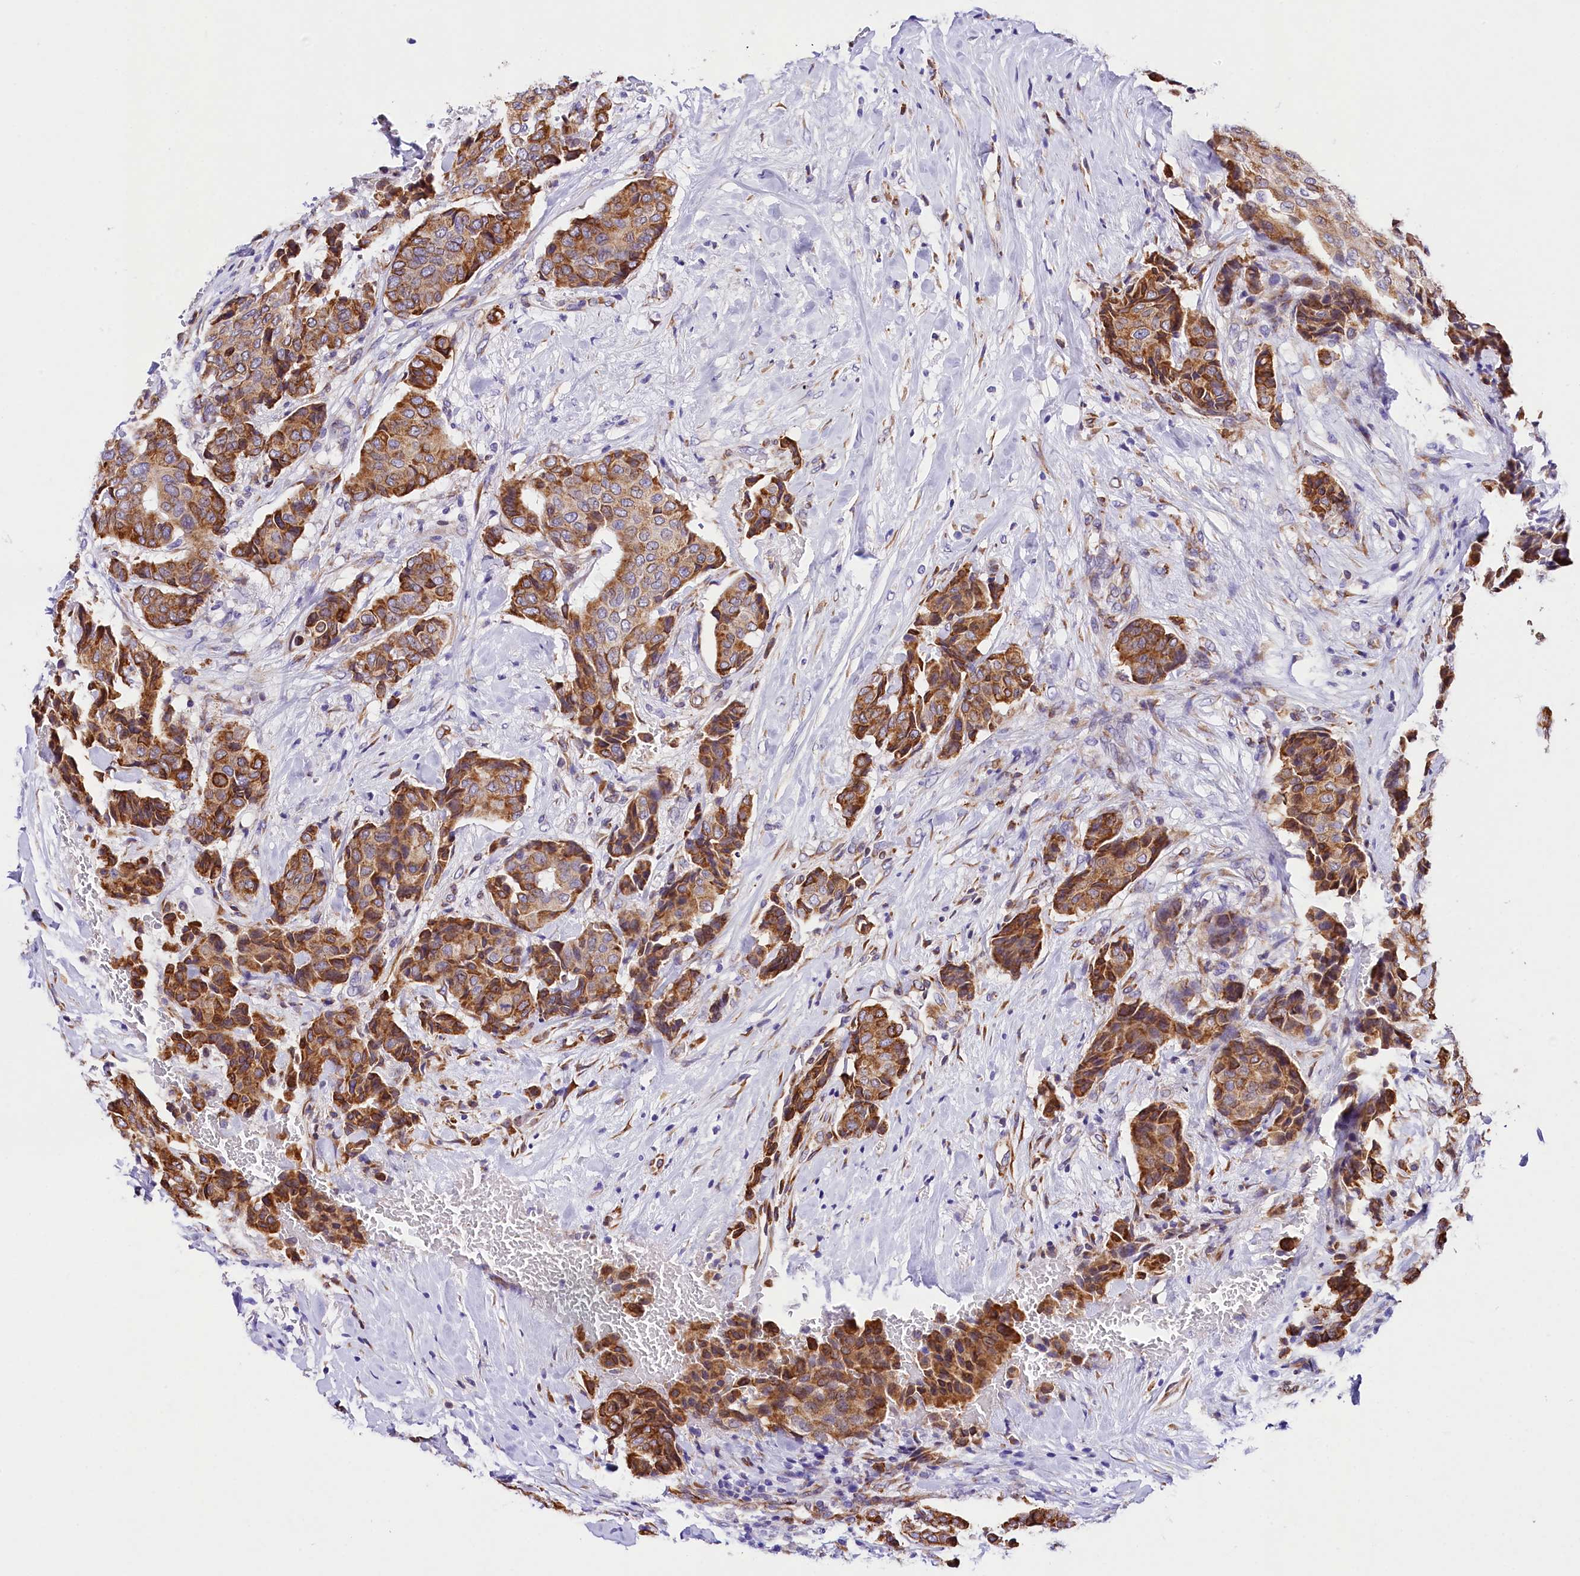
{"staining": {"intensity": "moderate", "quantity": ">75%", "location": "cytoplasmic/membranous"}, "tissue": "breast cancer", "cell_type": "Tumor cells", "image_type": "cancer", "snomed": [{"axis": "morphology", "description": "Duct carcinoma"}, {"axis": "topography", "description": "Breast"}], "caption": "Immunohistochemistry (IHC) photomicrograph of neoplastic tissue: intraductal carcinoma (breast) stained using immunohistochemistry reveals medium levels of moderate protein expression localized specifically in the cytoplasmic/membranous of tumor cells, appearing as a cytoplasmic/membranous brown color.", "gene": "ITGA1", "patient": {"sex": "female", "age": 75}}